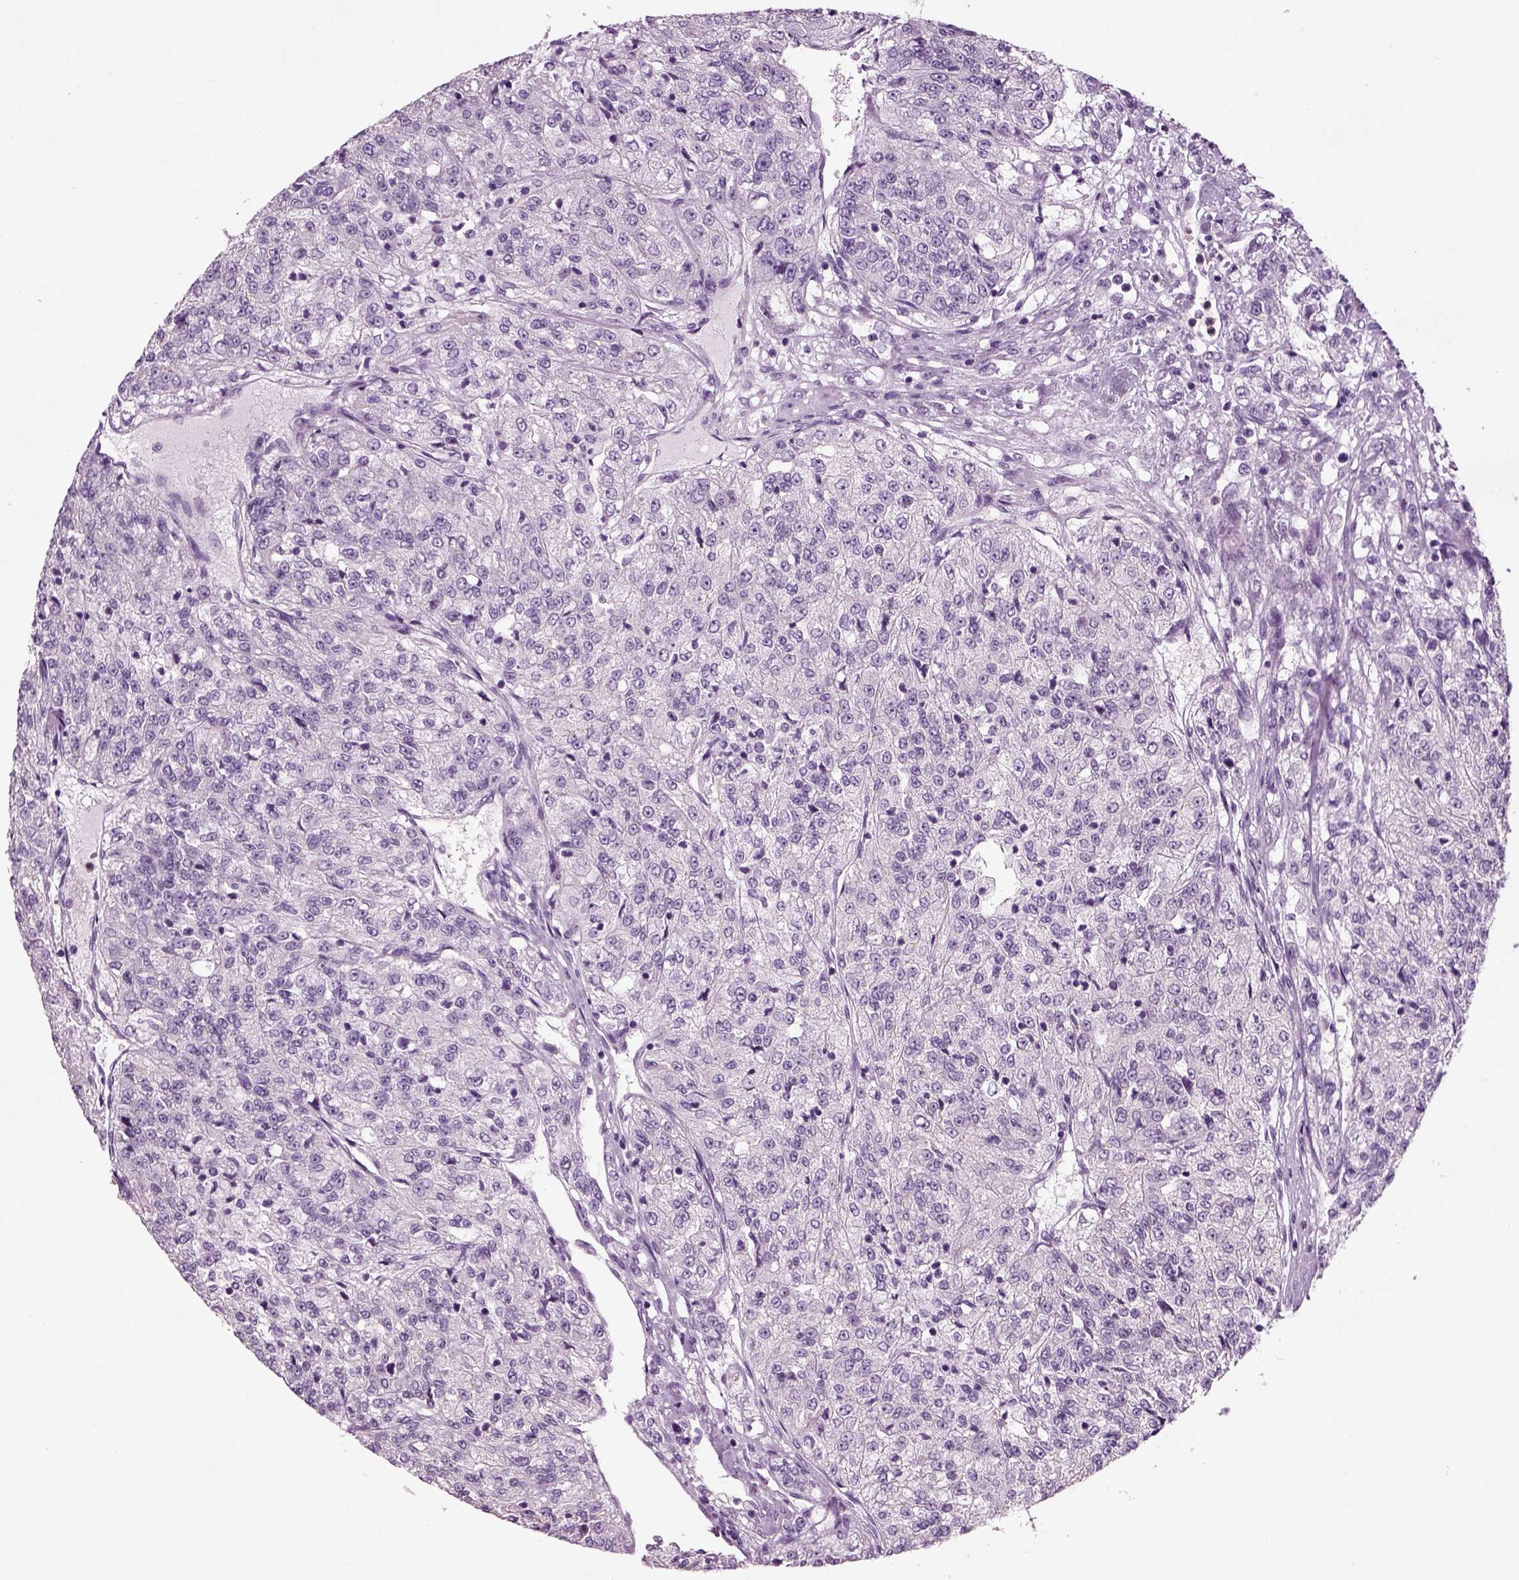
{"staining": {"intensity": "negative", "quantity": "none", "location": "none"}, "tissue": "renal cancer", "cell_type": "Tumor cells", "image_type": "cancer", "snomed": [{"axis": "morphology", "description": "Adenocarcinoma, NOS"}, {"axis": "topography", "description": "Kidney"}], "caption": "Immunohistochemistry (IHC) micrograph of renal adenocarcinoma stained for a protein (brown), which exhibits no staining in tumor cells.", "gene": "CRABP1", "patient": {"sex": "female", "age": 63}}